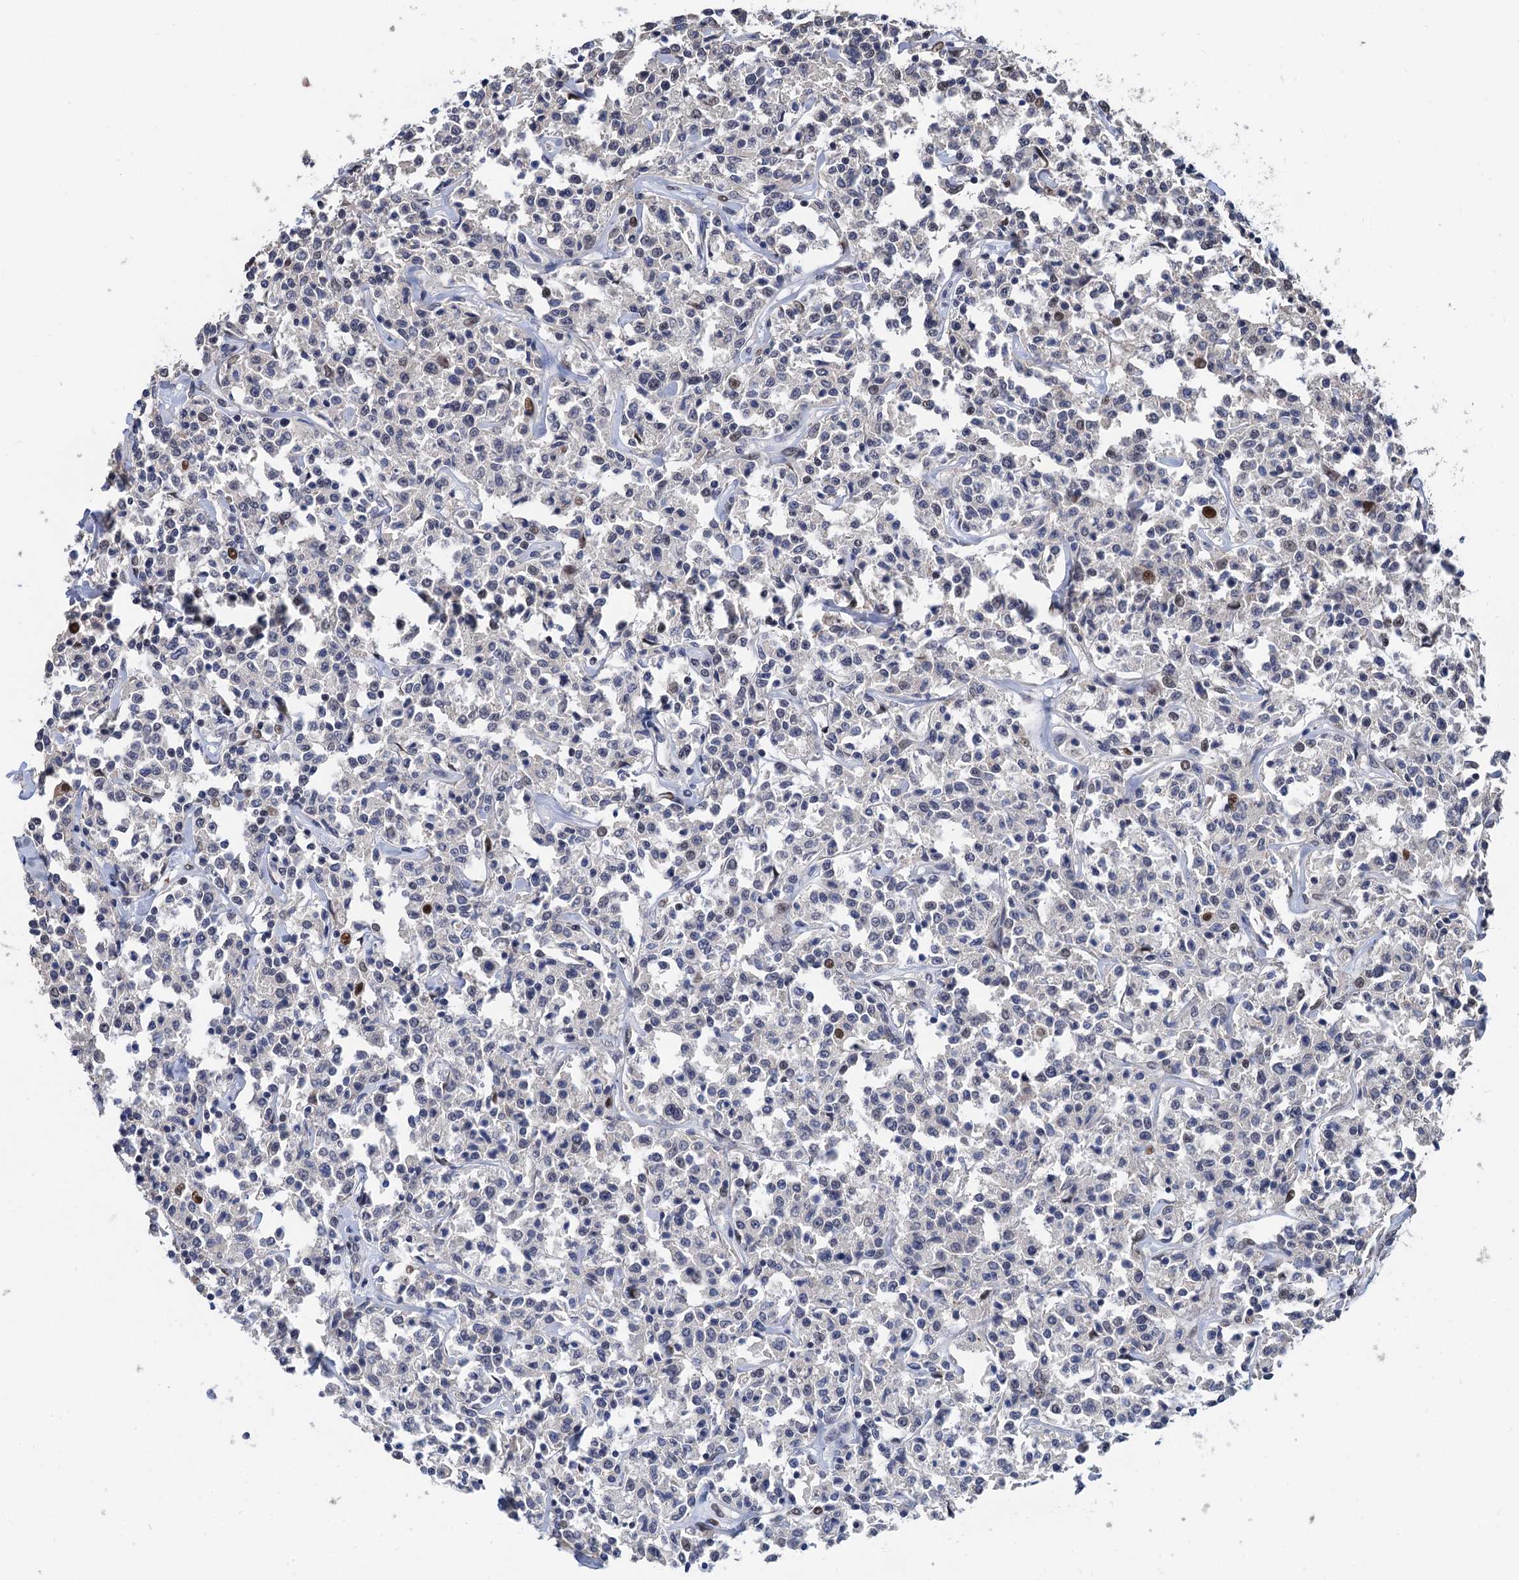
{"staining": {"intensity": "negative", "quantity": "none", "location": "none"}, "tissue": "lymphoma", "cell_type": "Tumor cells", "image_type": "cancer", "snomed": [{"axis": "morphology", "description": "Malignant lymphoma, non-Hodgkin's type, Low grade"}, {"axis": "topography", "description": "Small intestine"}], "caption": "Tumor cells show no significant positivity in low-grade malignant lymphoma, non-Hodgkin's type.", "gene": "TSEN34", "patient": {"sex": "female", "age": 59}}